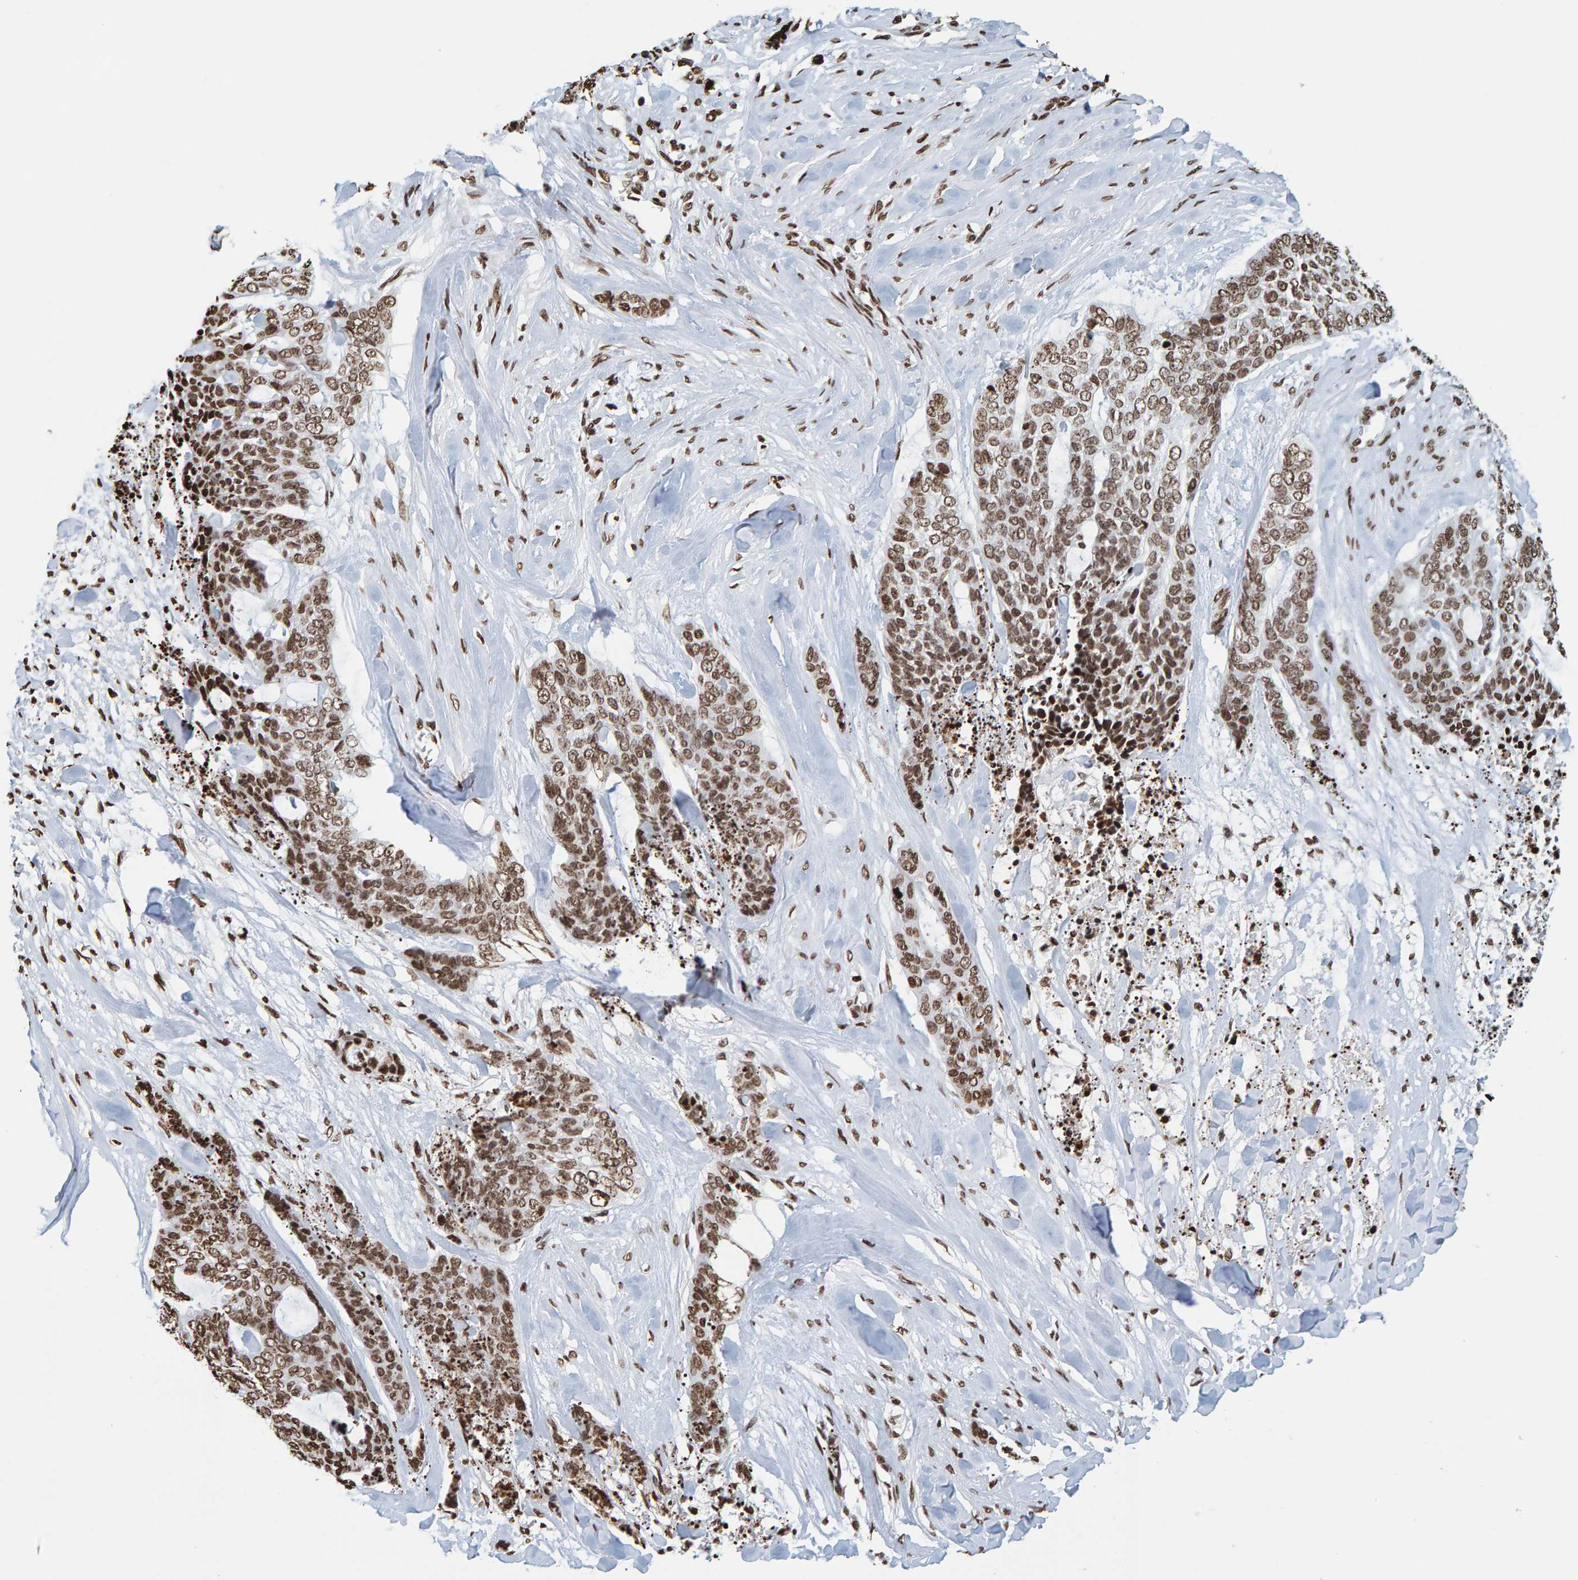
{"staining": {"intensity": "moderate", "quantity": ">75%", "location": "nuclear"}, "tissue": "skin cancer", "cell_type": "Tumor cells", "image_type": "cancer", "snomed": [{"axis": "morphology", "description": "Basal cell carcinoma"}, {"axis": "topography", "description": "Skin"}], "caption": "Brown immunohistochemical staining in skin cancer (basal cell carcinoma) shows moderate nuclear expression in about >75% of tumor cells.", "gene": "BRF2", "patient": {"sex": "female", "age": 64}}